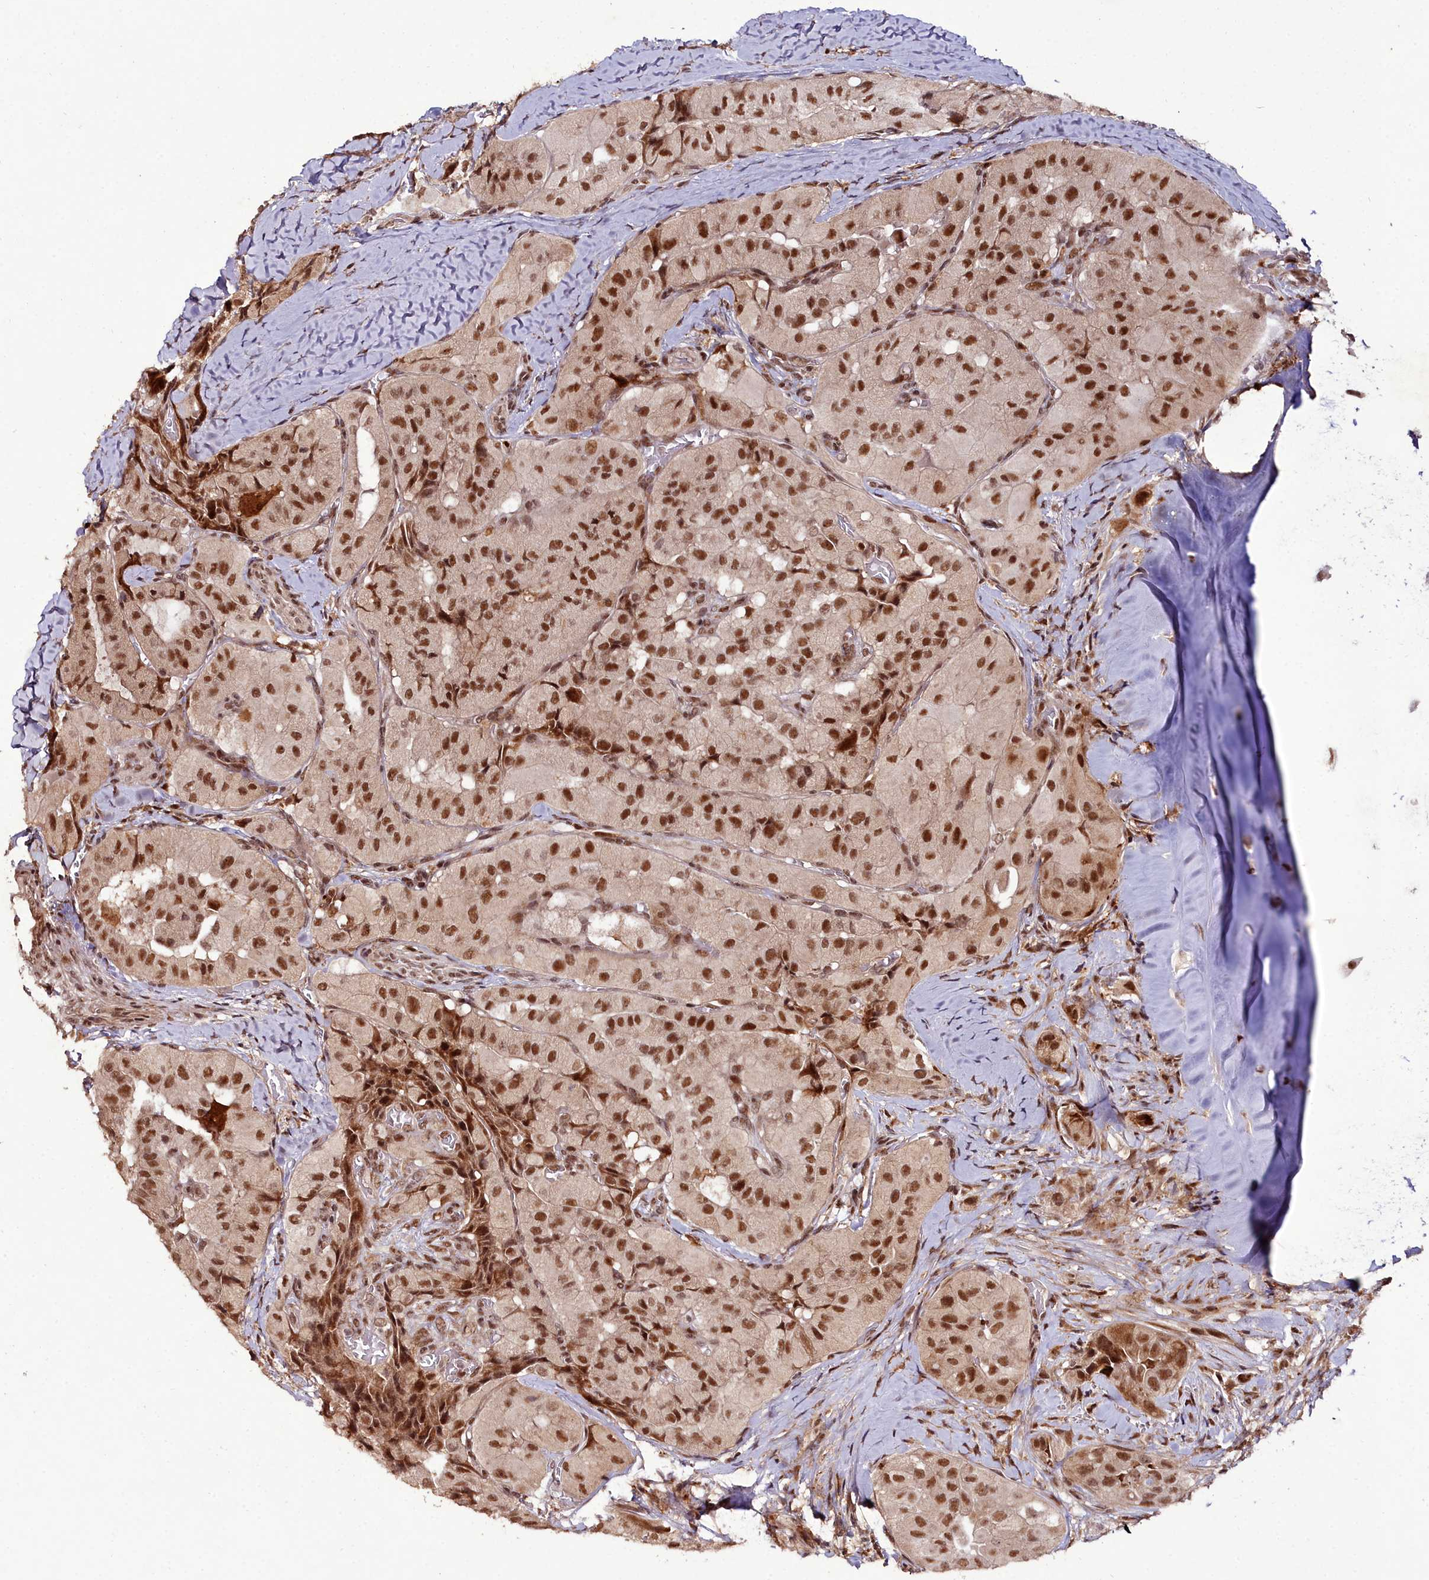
{"staining": {"intensity": "strong", "quantity": ">75%", "location": "nuclear"}, "tissue": "thyroid cancer", "cell_type": "Tumor cells", "image_type": "cancer", "snomed": [{"axis": "morphology", "description": "Normal tissue, NOS"}, {"axis": "morphology", "description": "Papillary adenocarcinoma, NOS"}, {"axis": "topography", "description": "Thyroid gland"}], "caption": "Brown immunohistochemical staining in thyroid papillary adenocarcinoma exhibits strong nuclear positivity in approximately >75% of tumor cells. (Brightfield microscopy of DAB IHC at high magnification).", "gene": "CXXC1", "patient": {"sex": "female", "age": 59}}